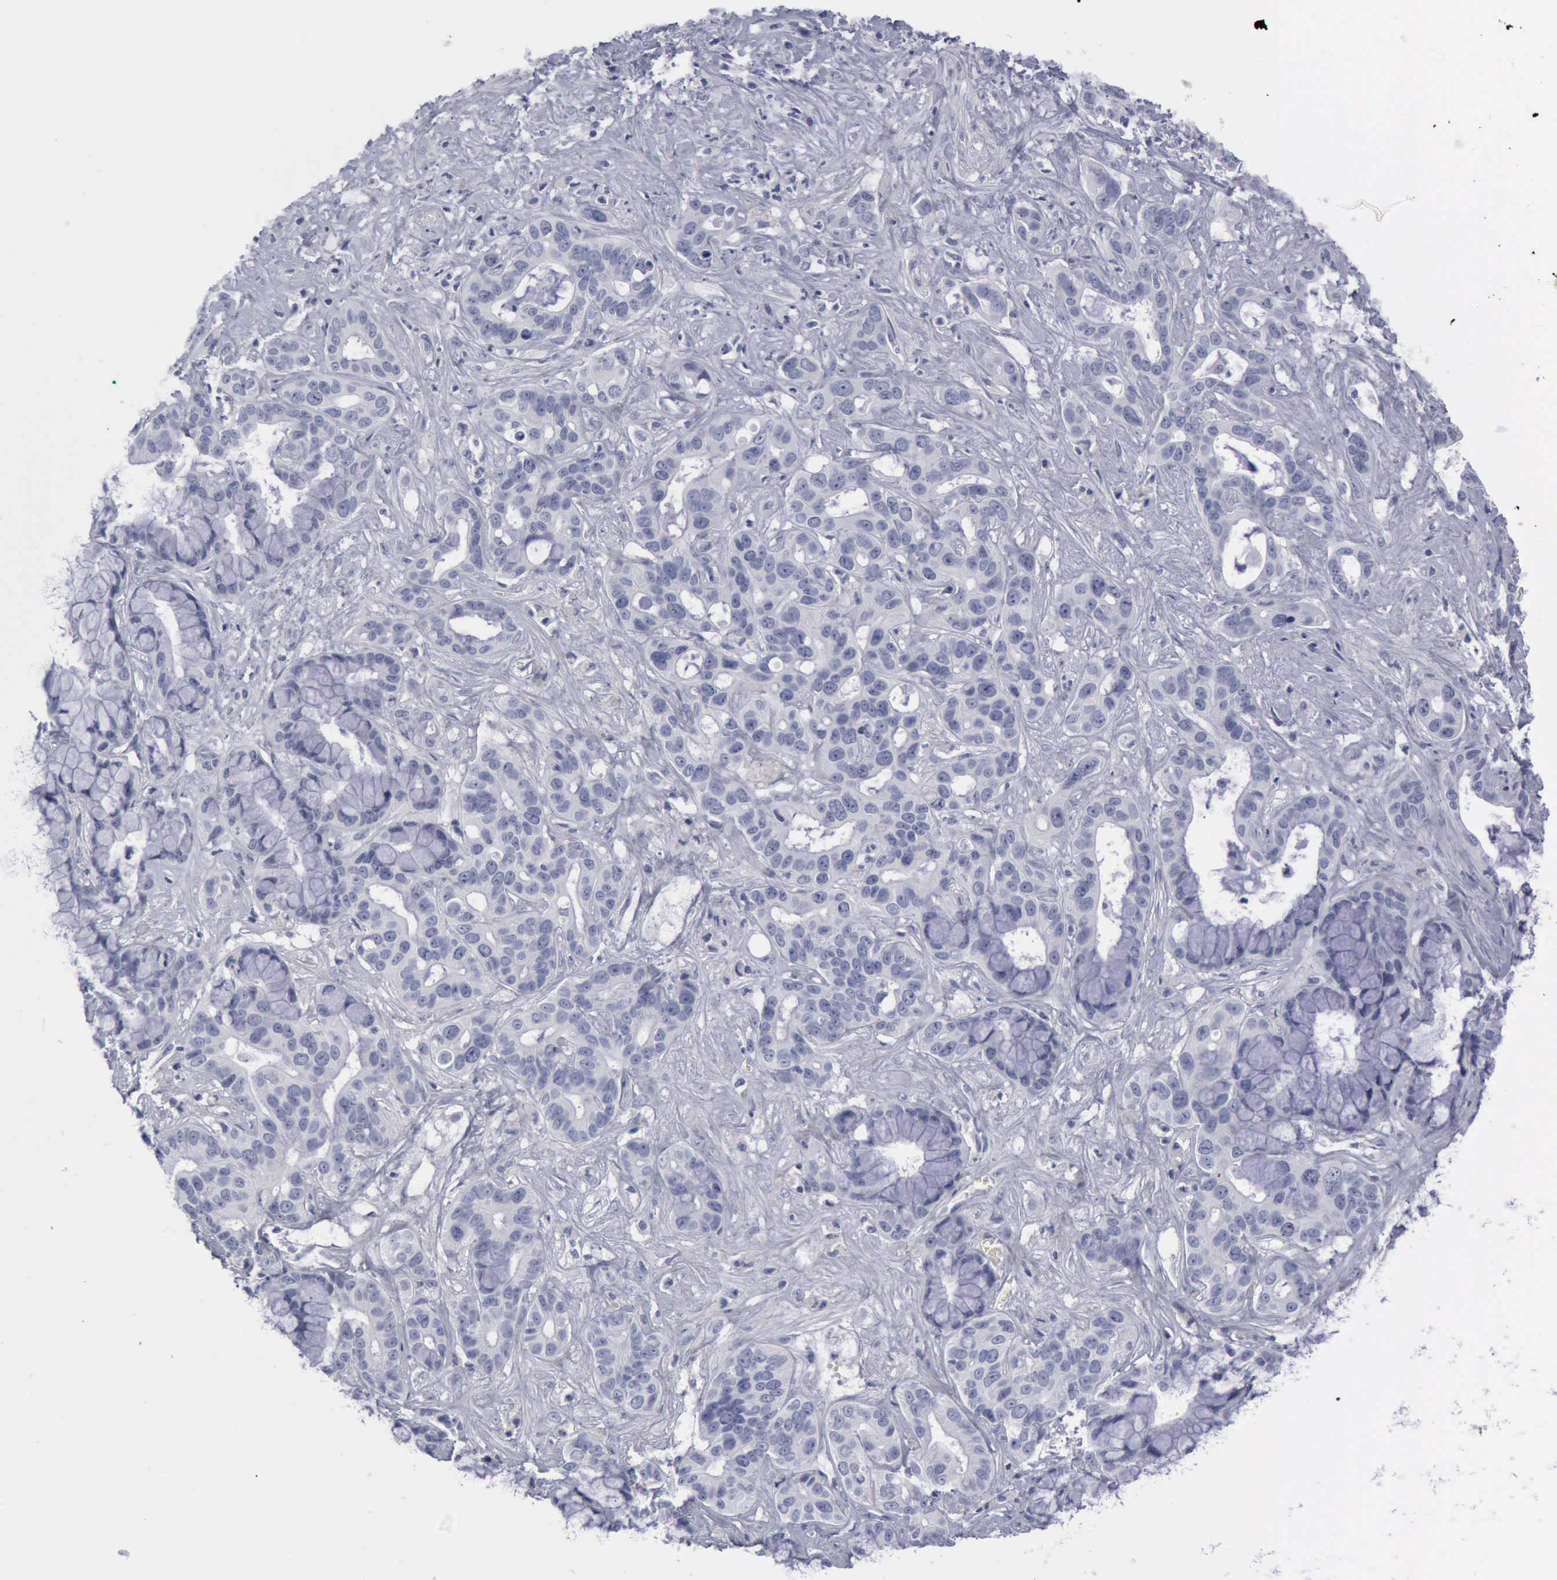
{"staining": {"intensity": "negative", "quantity": "none", "location": "none"}, "tissue": "liver cancer", "cell_type": "Tumor cells", "image_type": "cancer", "snomed": [{"axis": "morphology", "description": "Cholangiocarcinoma"}, {"axis": "topography", "description": "Liver"}], "caption": "Human liver cancer (cholangiocarcinoma) stained for a protein using IHC displays no expression in tumor cells.", "gene": "KRT13", "patient": {"sex": "female", "age": 65}}